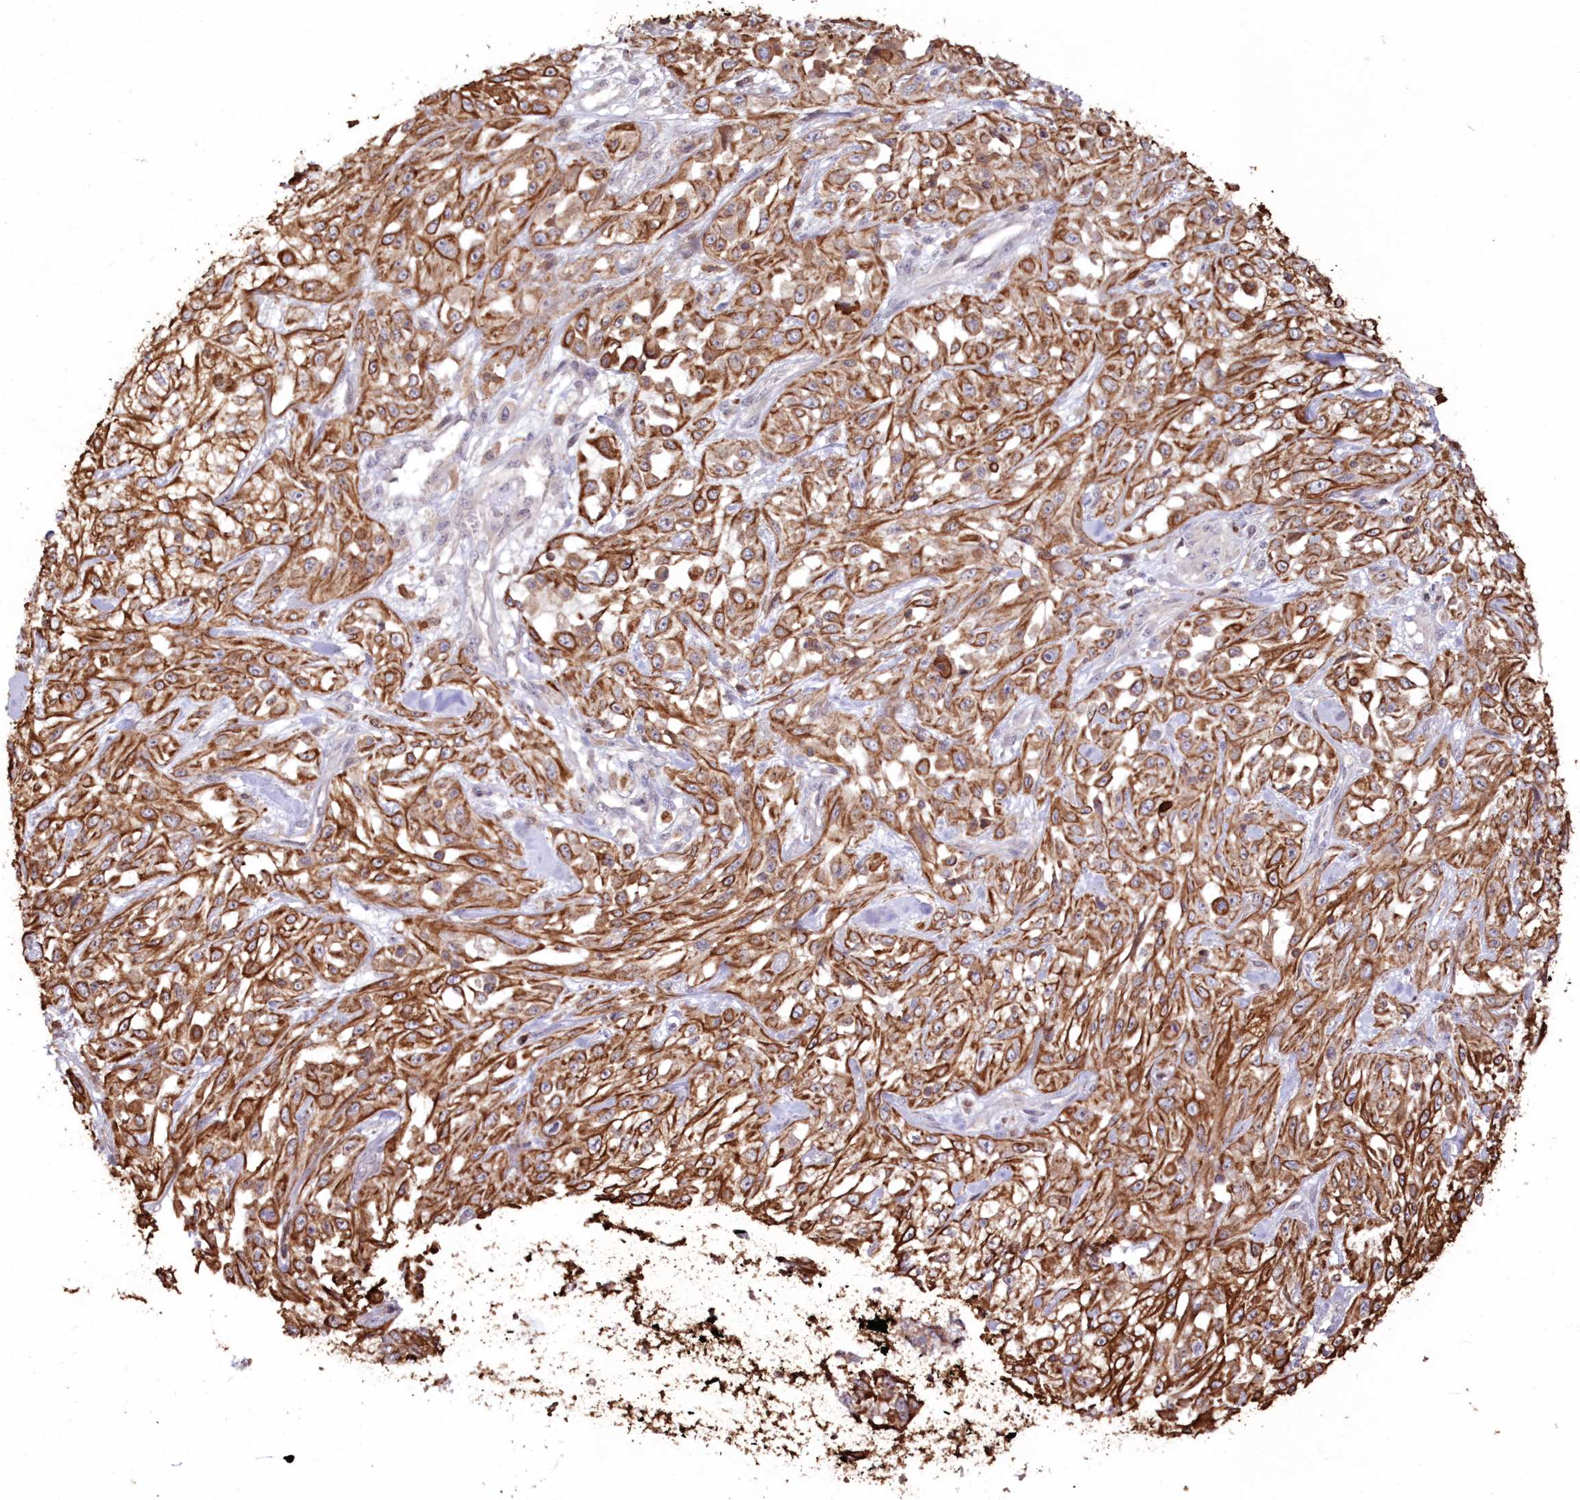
{"staining": {"intensity": "strong", "quantity": ">75%", "location": "cytoplasmic/membranous"}, "tissue": "skin cancer", "cell_type": "Tumor cells", "image_type": "cancer", "snomed": [{"axis": "morphology", "description": "Squamous cell carcinoma, NOS"}, {"axis": "morphology", "description": "Squamous cell carcinoma, metastatic, NOS"}, {"axis": "topography", "description": "Skin"}, {"axis": "topography", "description": "Lymph node"}], "caption": "About >75% of tumor cells in human metastatic squamous cell carcinoma (skin) exhibit strong cytoplasmic/membranous protein staining as visualized by brown immunohistochemical staining.", "gene": "SNED1", "patient": {"sex": "male", "age": 75}}